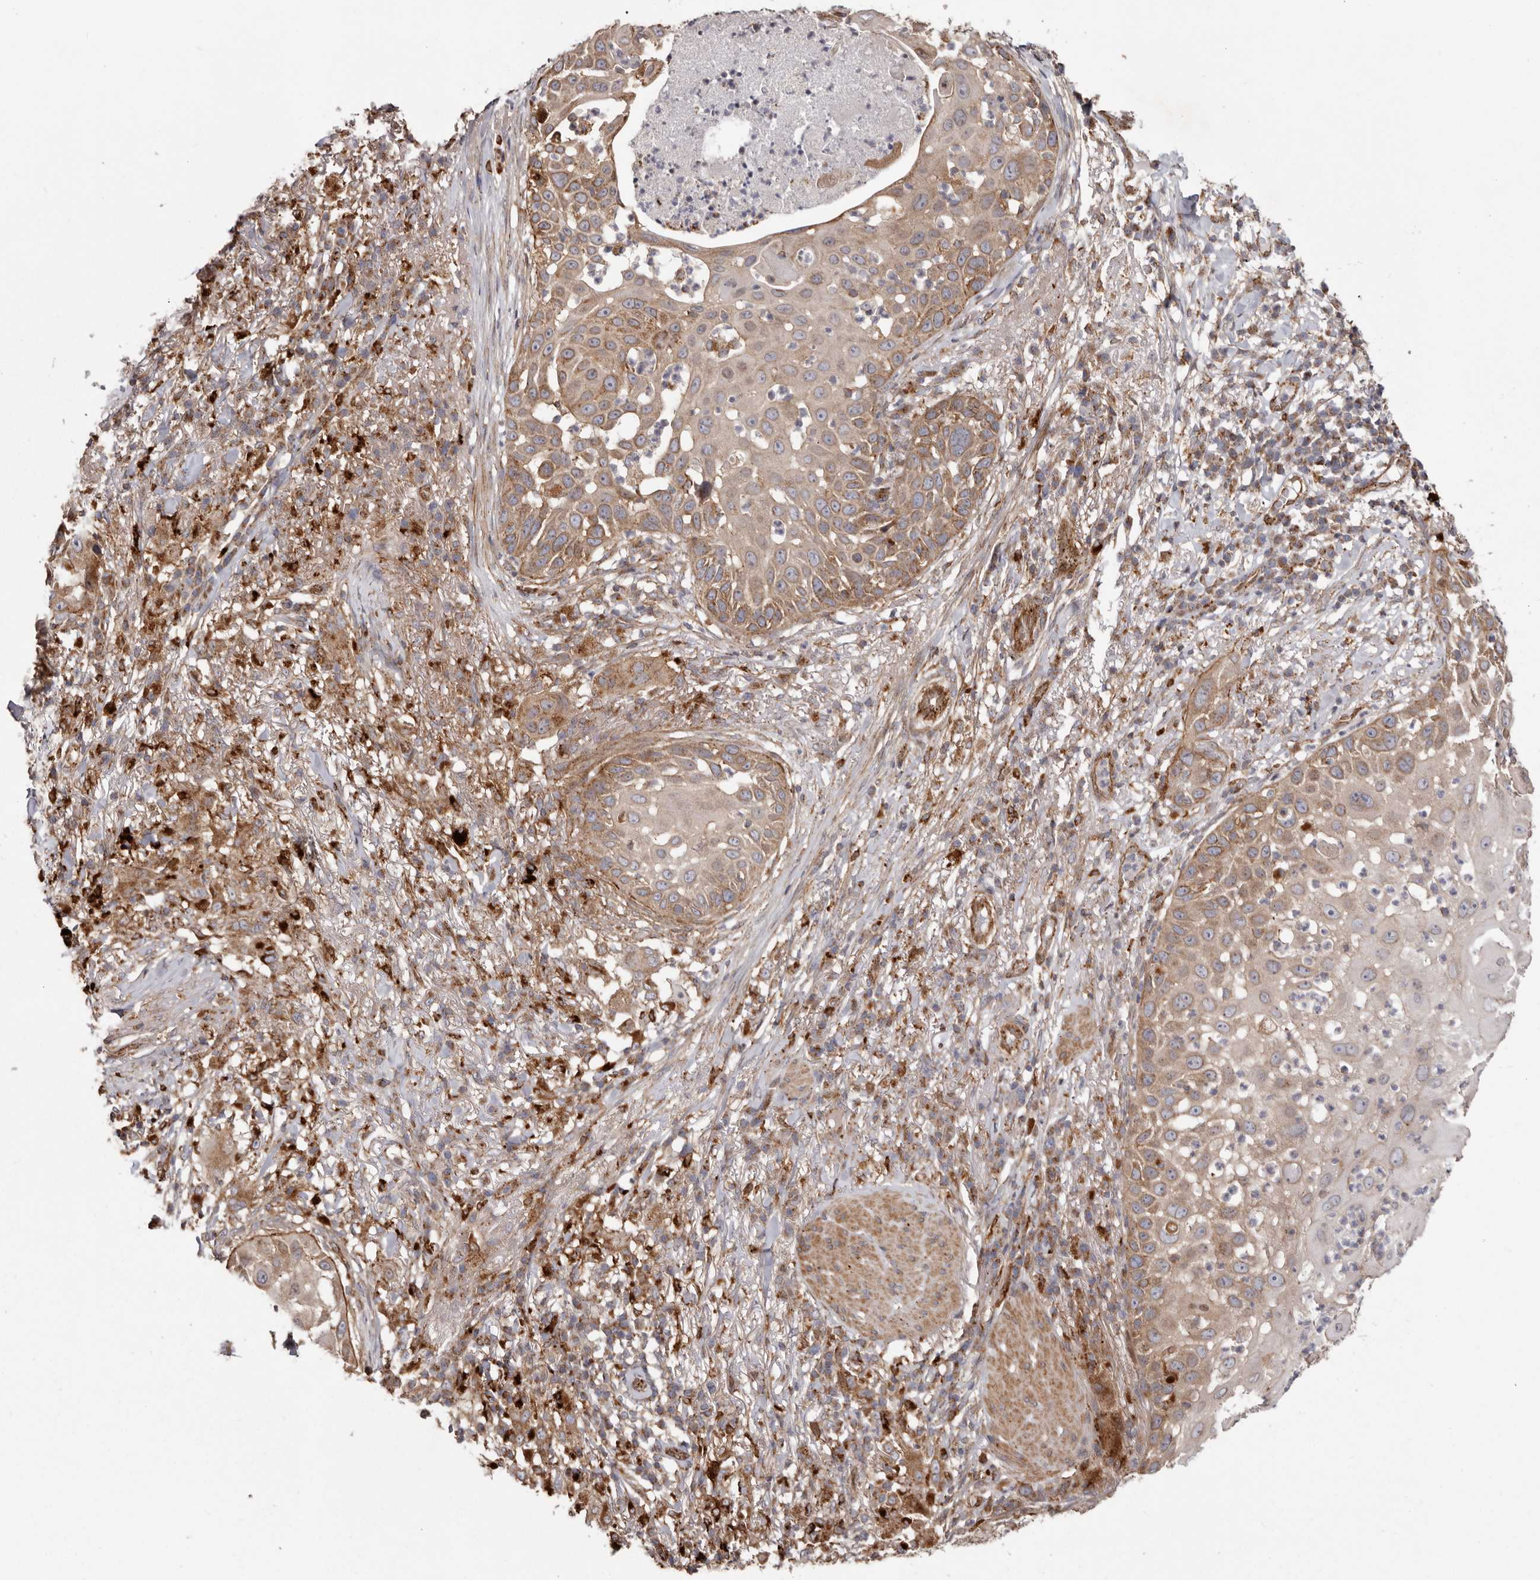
{"staining": {"intensity": "moderate", "quantity": "25%-75%", "location": "cytoplasmic/membranous"}, "tissue": "skin cancer", "cell_type": "Tumor cells", "image_type": "cancer", "snomed": [{"axis": "morphology", "description": "Squamous cell carcinoma, NOS"}, {"axis": "topography", "description": "Skin"}], "caption": "Skin squamous cell carcinoma was stained to show a protein in brown. There is medium levels of moderate cytoplasmic/membranous positivity in about 25%-75% of tumor cells.", "gene": "NUP43", "patient": {"sex": "female", "age": 44}}